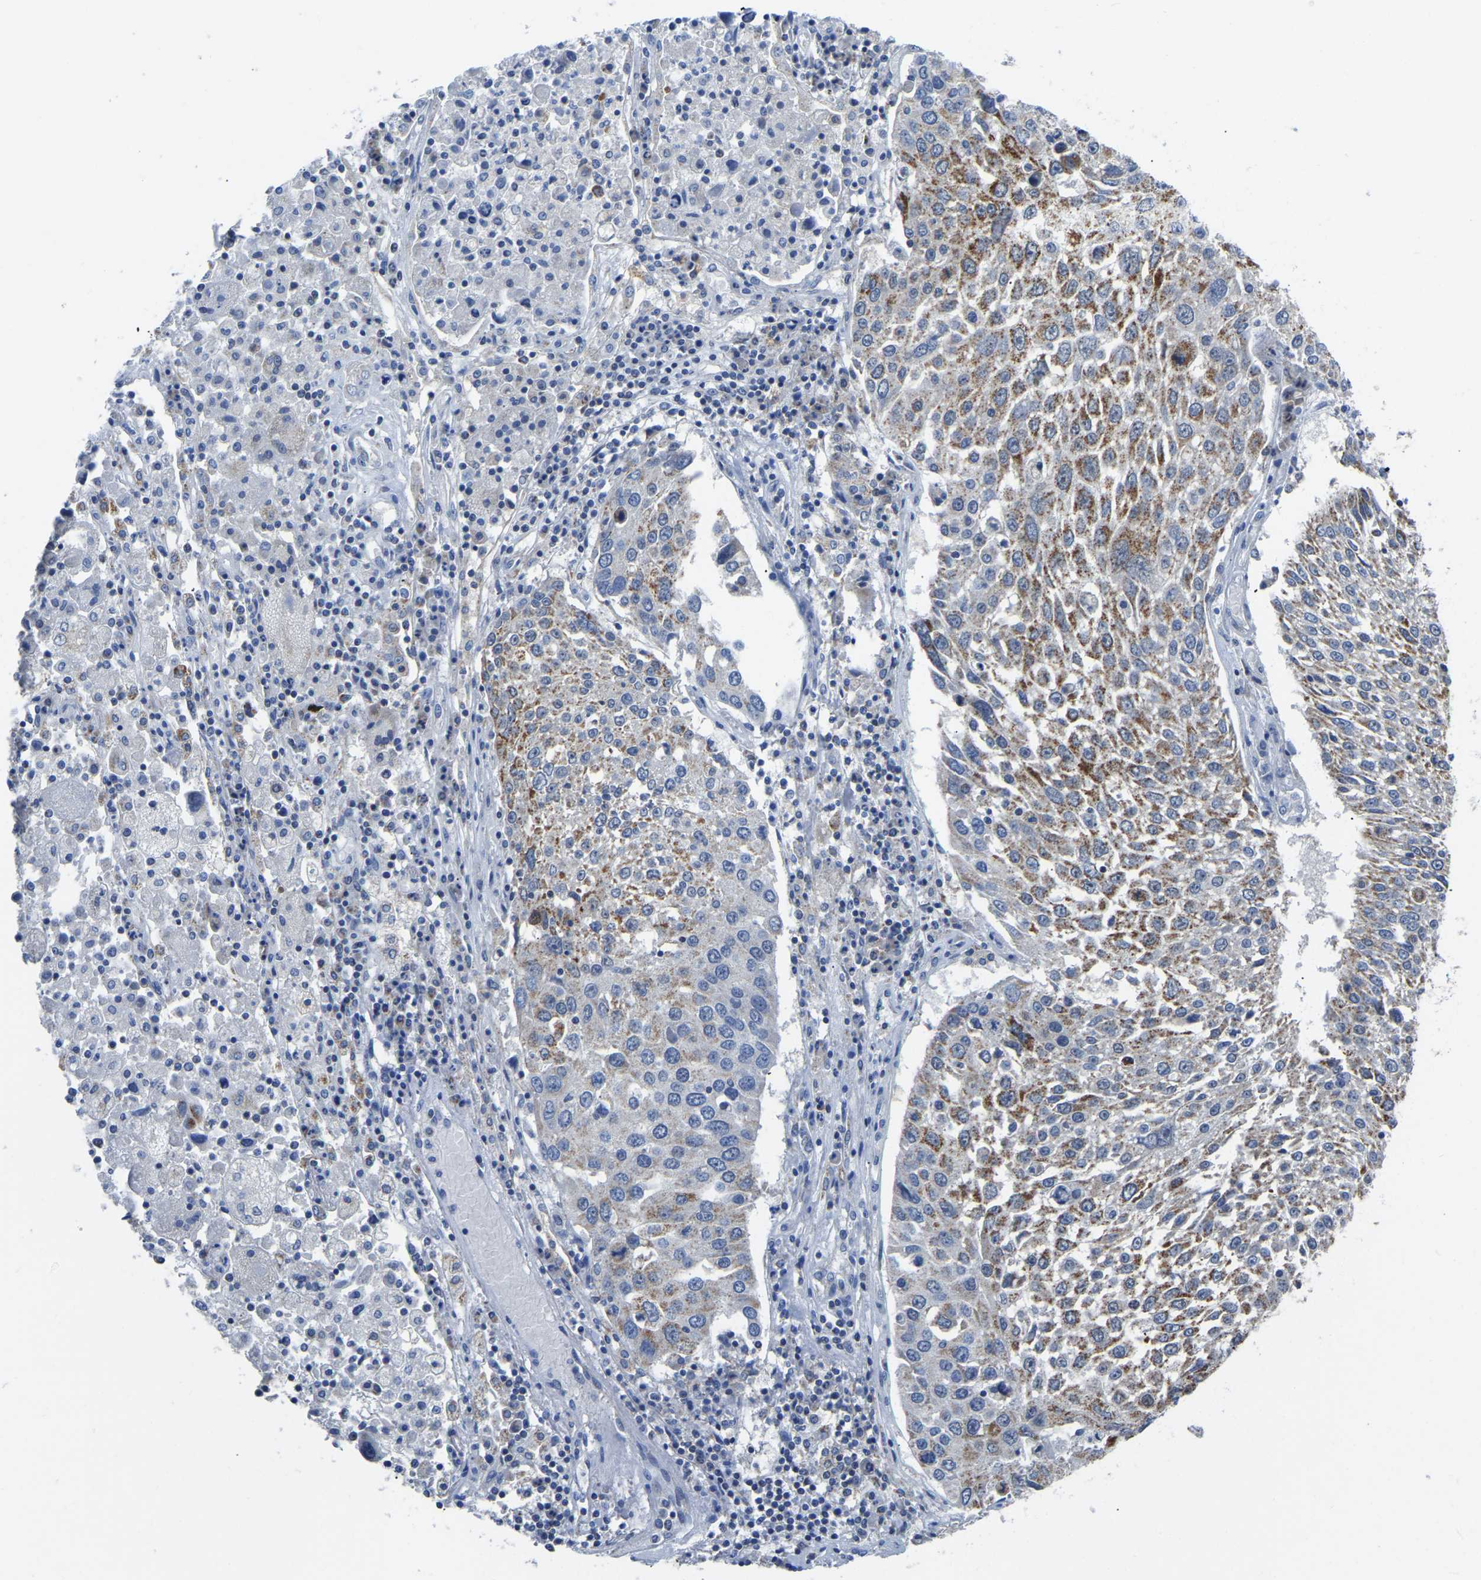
{"staining": {"intensity": "moderate", "quantity": "25%-75%", "location": "cytoplasmic/membranous"}, "tissue": "lung cancer", "cell_type": "Tumor cells", "image_type": "cancer", "snomed": [{"axis": "morphology", "description": "Squamous cell carcinoma, NOS"}, {"axis": "topography", "description": "Lung"}], "caption": "Immunohistochemical staining of lung cancer shows medium levels of moderate cytoplasmic/membranous protein positivity in approximately 25%-75% of tumor cells.", "gene": "ETFA", "patient": {"sex": "male", "age": 65}}